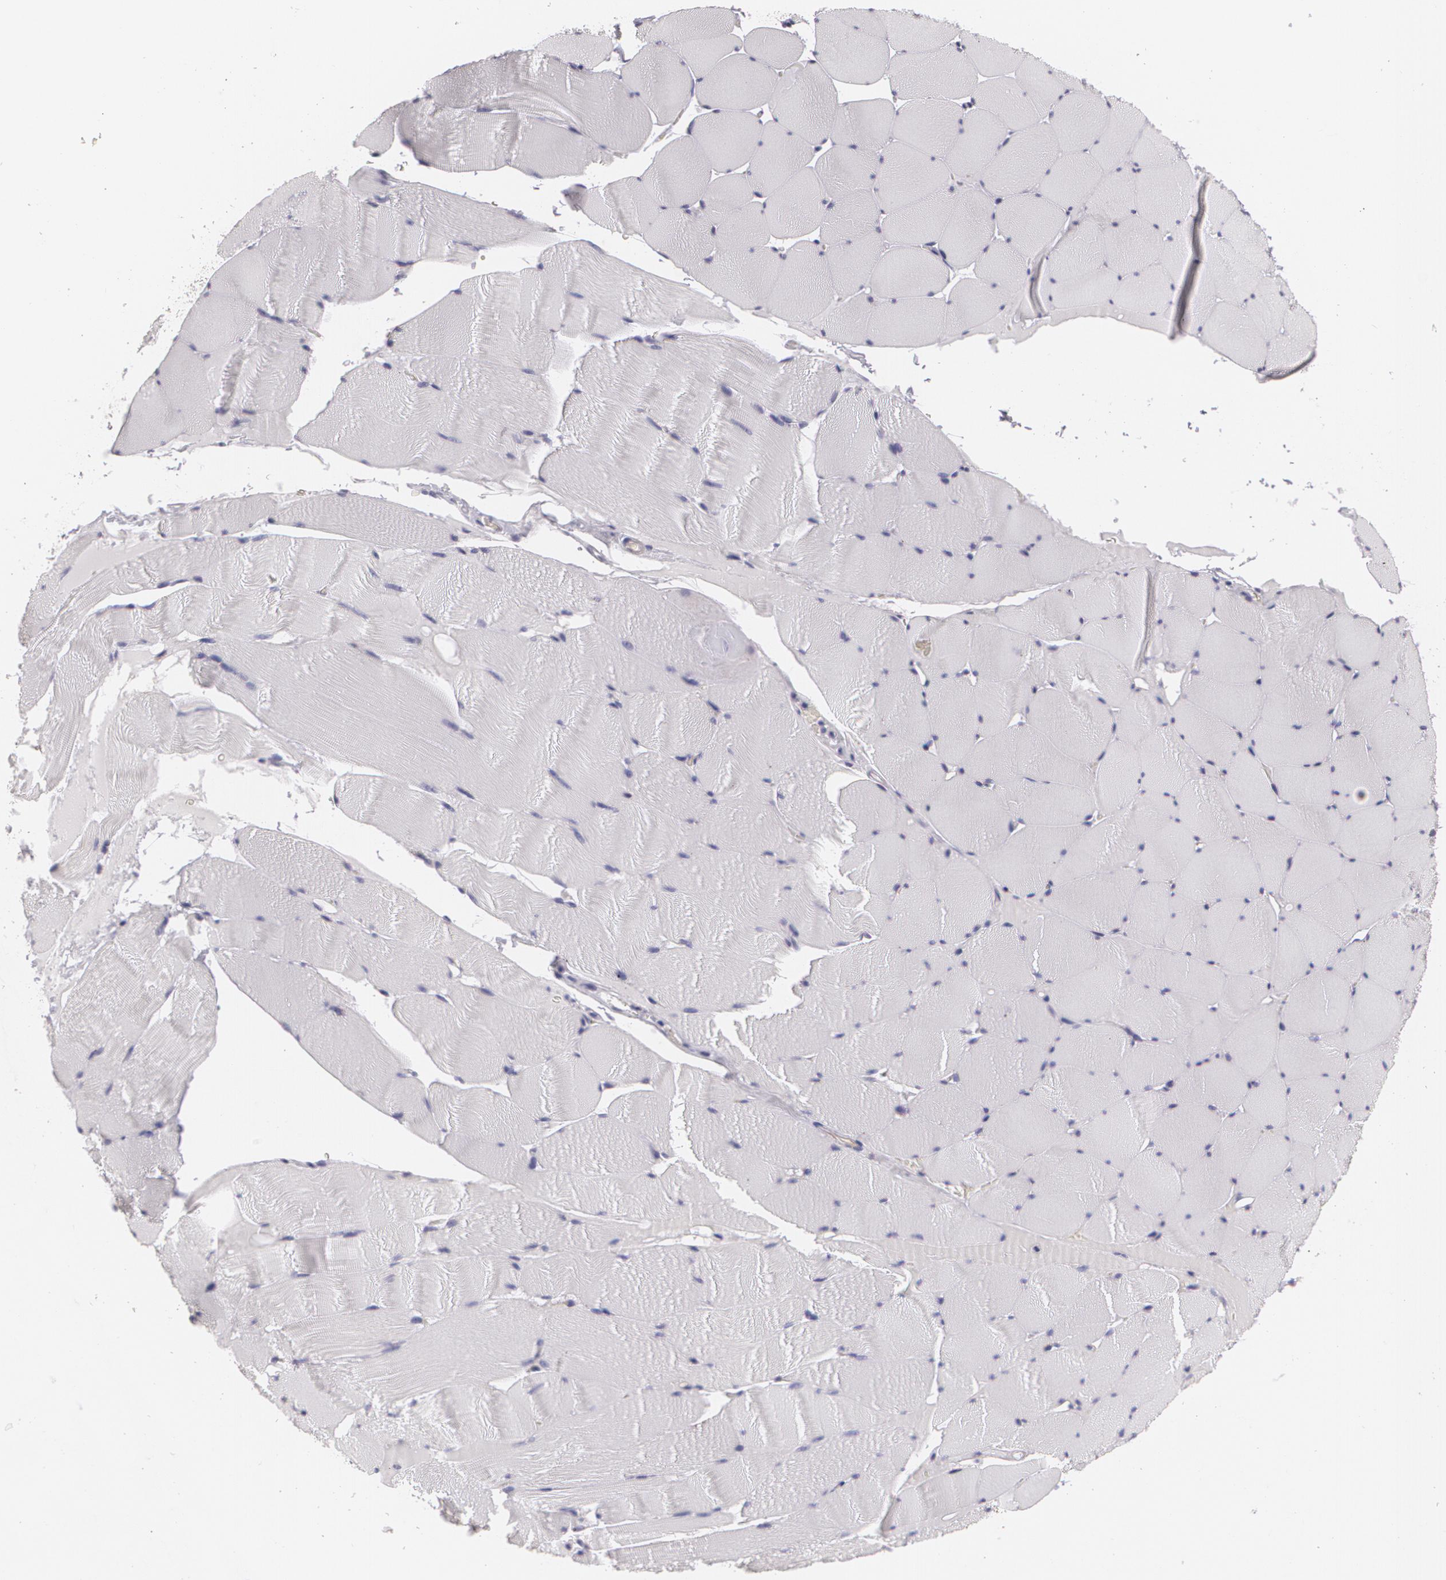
{"staining": {"intensity": "negative", "quantity": "none", "location": "none"}, "tissue": "skeletal muscle", "cell_type": "Myocytes", "image_type": "normal", "snomed": [{"axis": "morphology", "description": "Normal tissue, NOS"}, {"axis": "topography", "description": "Skeletal muscle"}], "caption": "The photomicrograph reveals no significant staining in myocytes of skeletal muscle. The staining was performed using DAB (3,3'-diaminobenzidine) to visualize the protein expression in brown, while the nuclei were stained in blue with hematoxylin (Magnification: 20x).", "gene": "MAP2", "patient": {"sex": "male", "age": 62}}